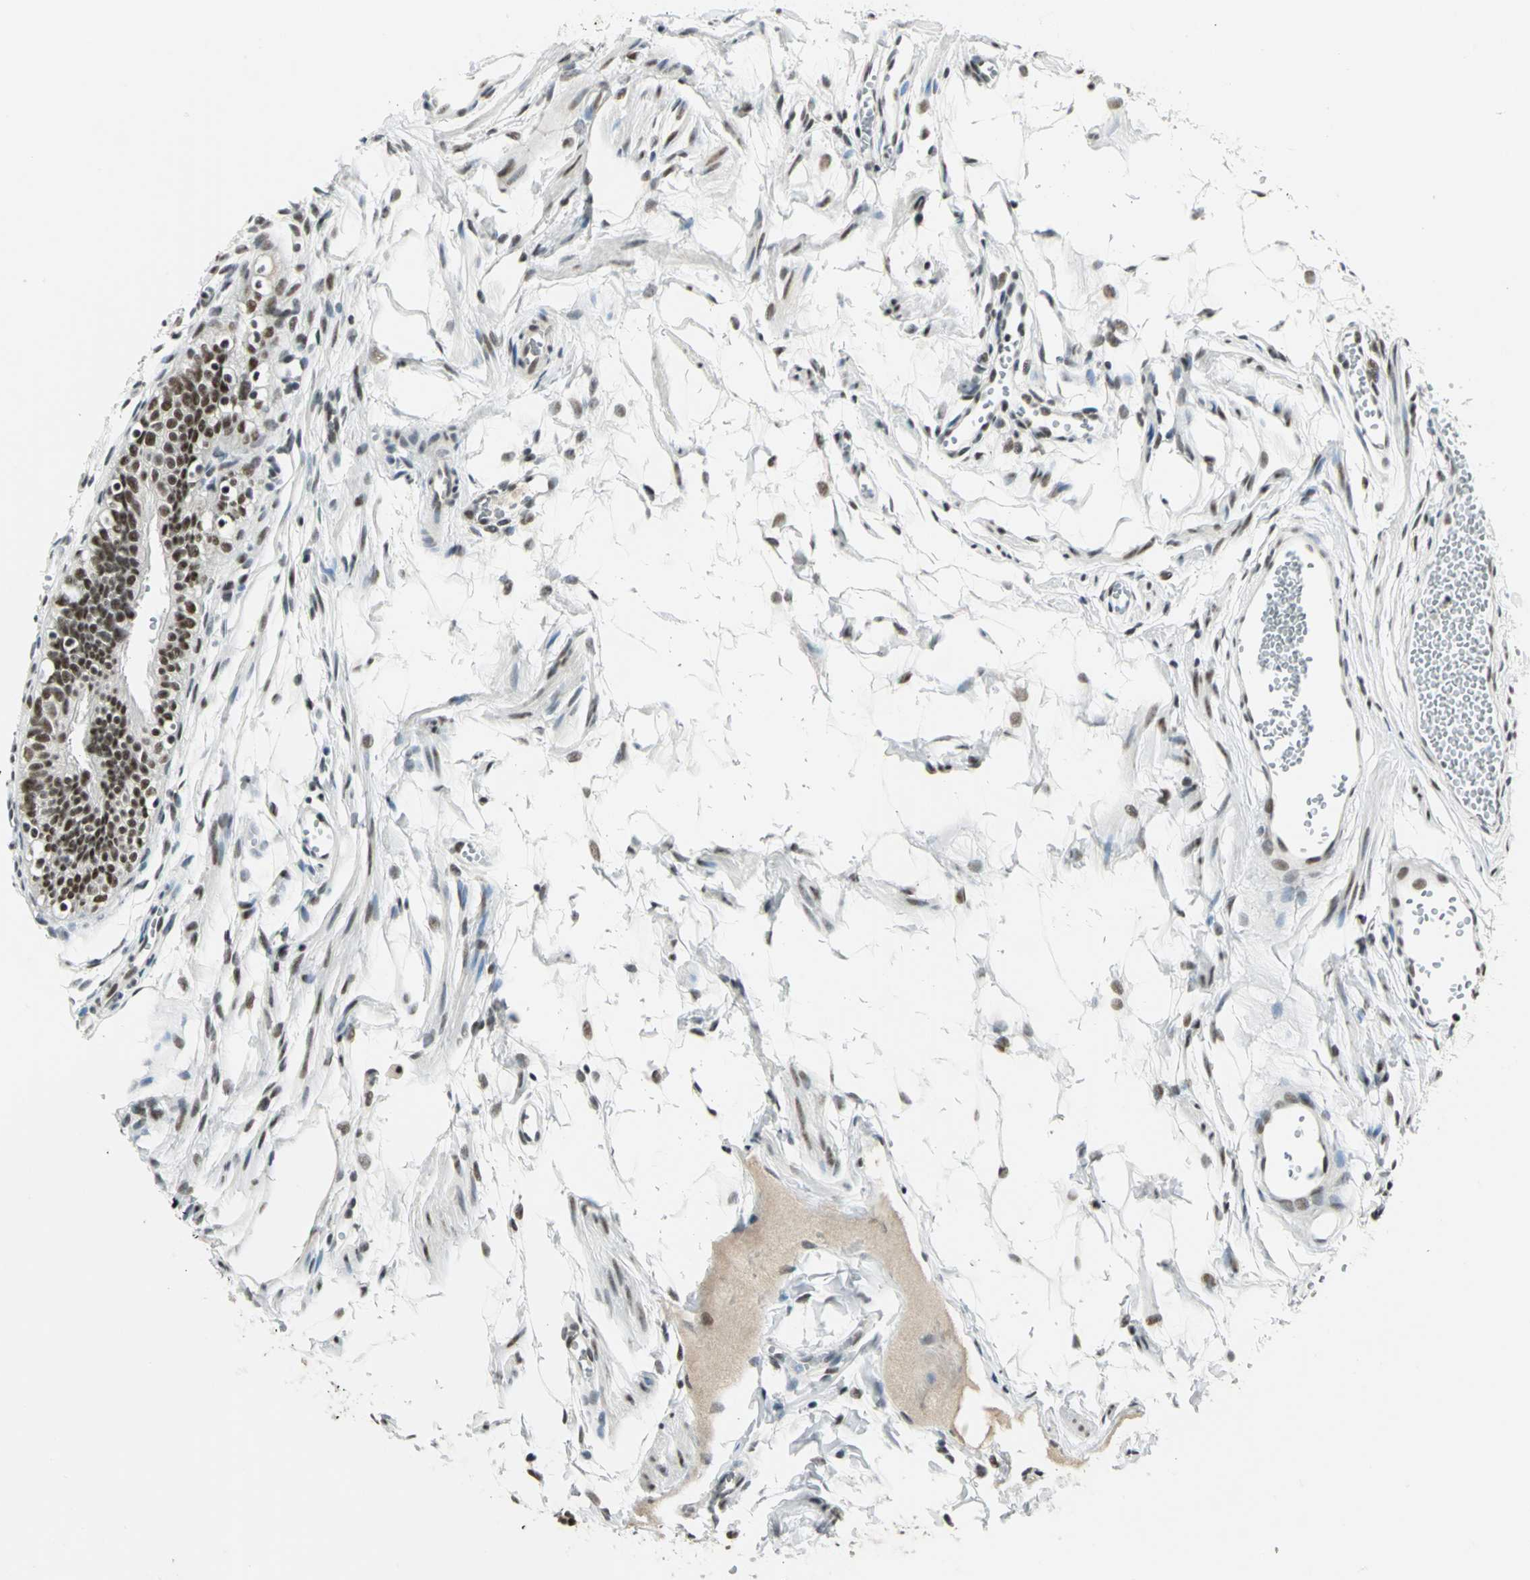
{"staining": {"intensity": "strong", "quantity": ">75%", "location": "nuclear"}, "tissue": "fallopian tube", "cell_type": "Glandular cells", "image_type": "normal", "snomed": [{"axis": "morphology", "description": "Normal tissue, NOS"}, {"axis": "topography", "description": "Fallopian tube"}, {"axis": "topography", "description": "Placenta"}], "caption": "Human fallopian tube stained for a protein (brown) demonstrates strong nuclear positive positivity in about >75% of glandular cells.", "gene": "CCNT1", "patient": {"sex": "female", "age": 34}}